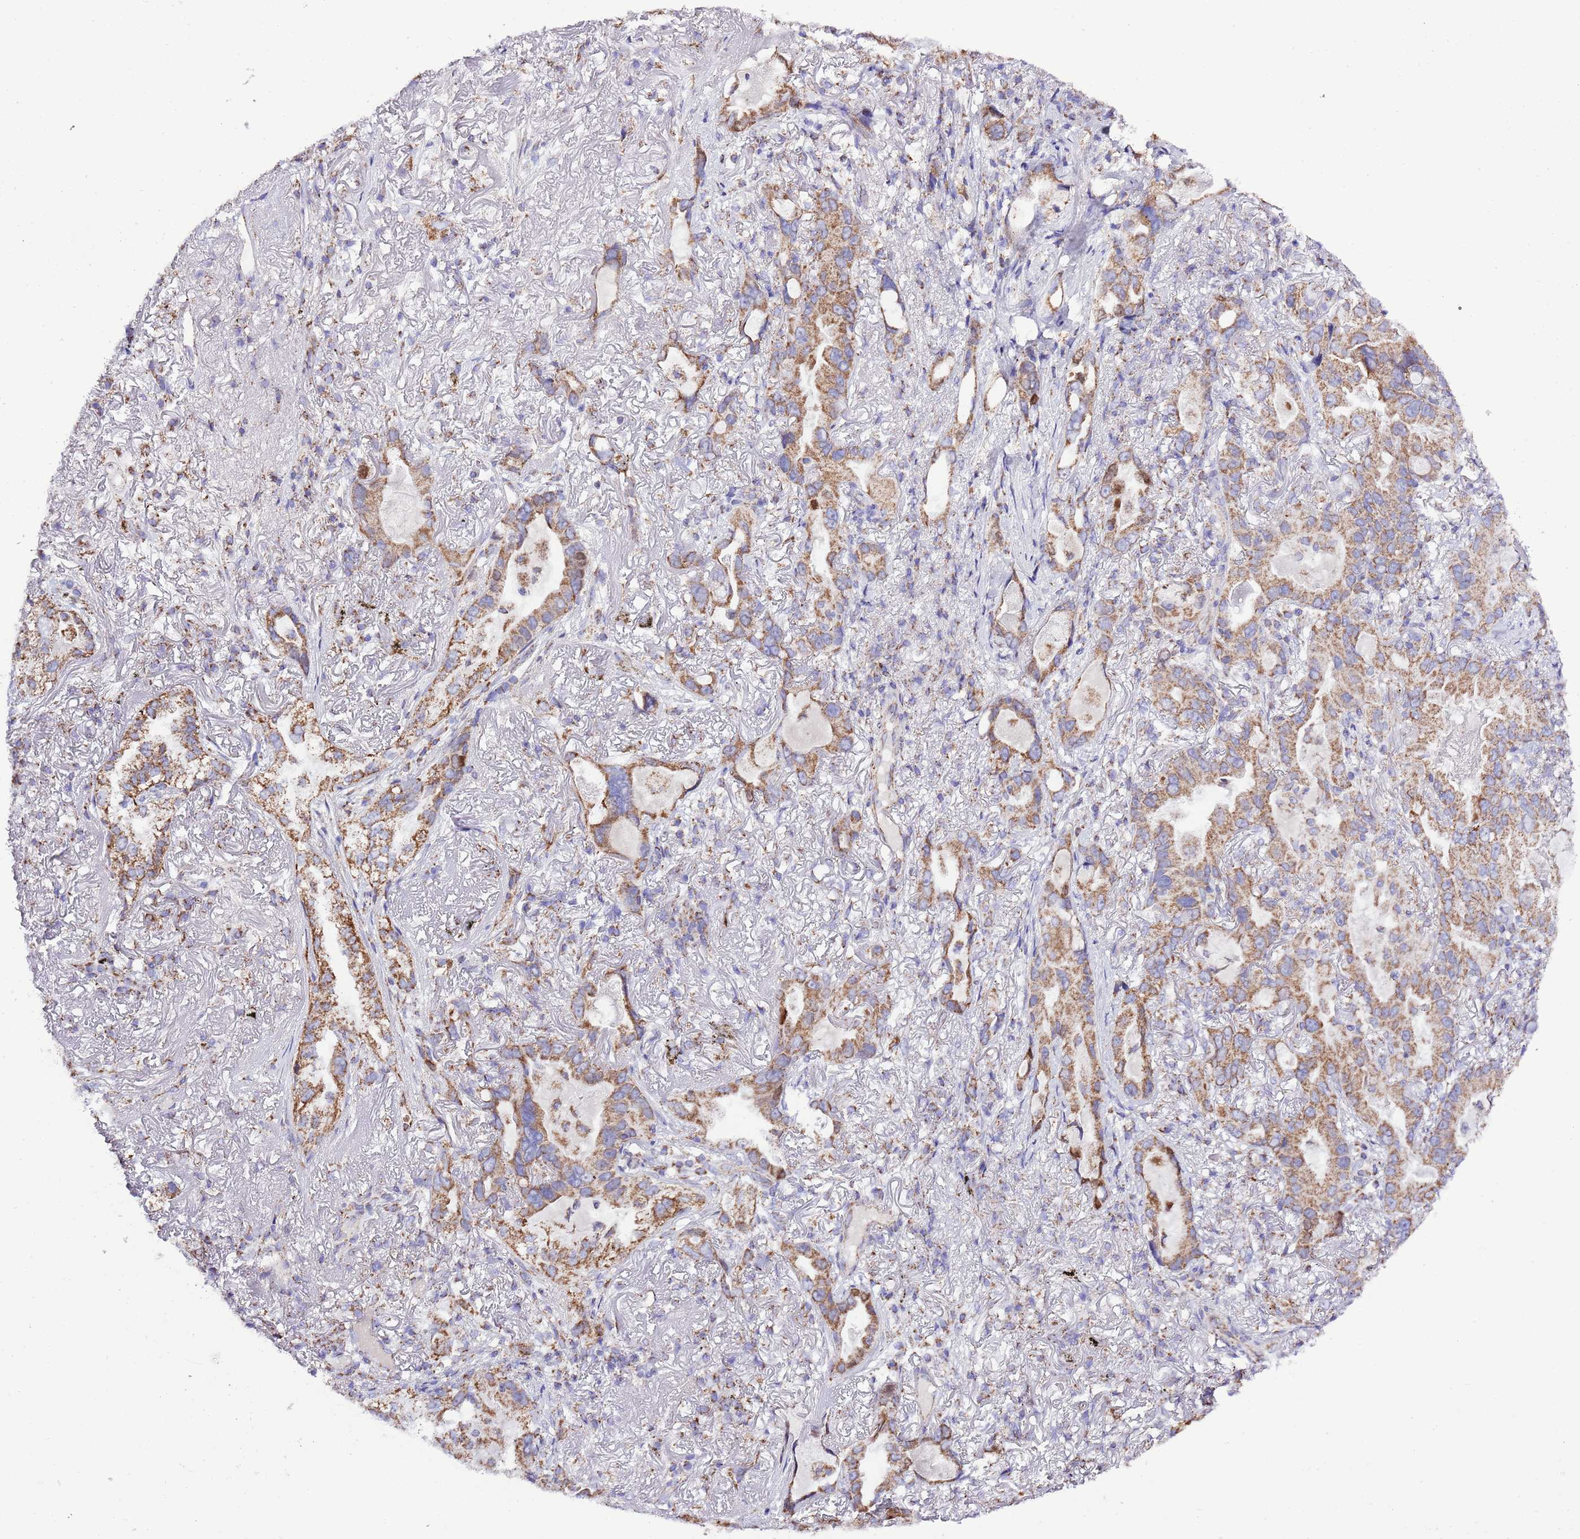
{"staining": {"intensity": "moderate", "quantity": ">75%", "location": "cytoplasmic/membranous"}, "tissue": "lung cancer", "cell_type": "Tumor cells", "image_type": "cancer", "snomed": [{"axis": "morphology", "description": "Adenocarcinoma, NOS"}, {"axis": "topography", "description": "Lung"}], "caption": "Lung adenocarcinoma stained with a protein marker reveals moderate staining in tumor cells.", "gene": "TEKTIP1", "patient": {"sex": "female", "age": 69}}